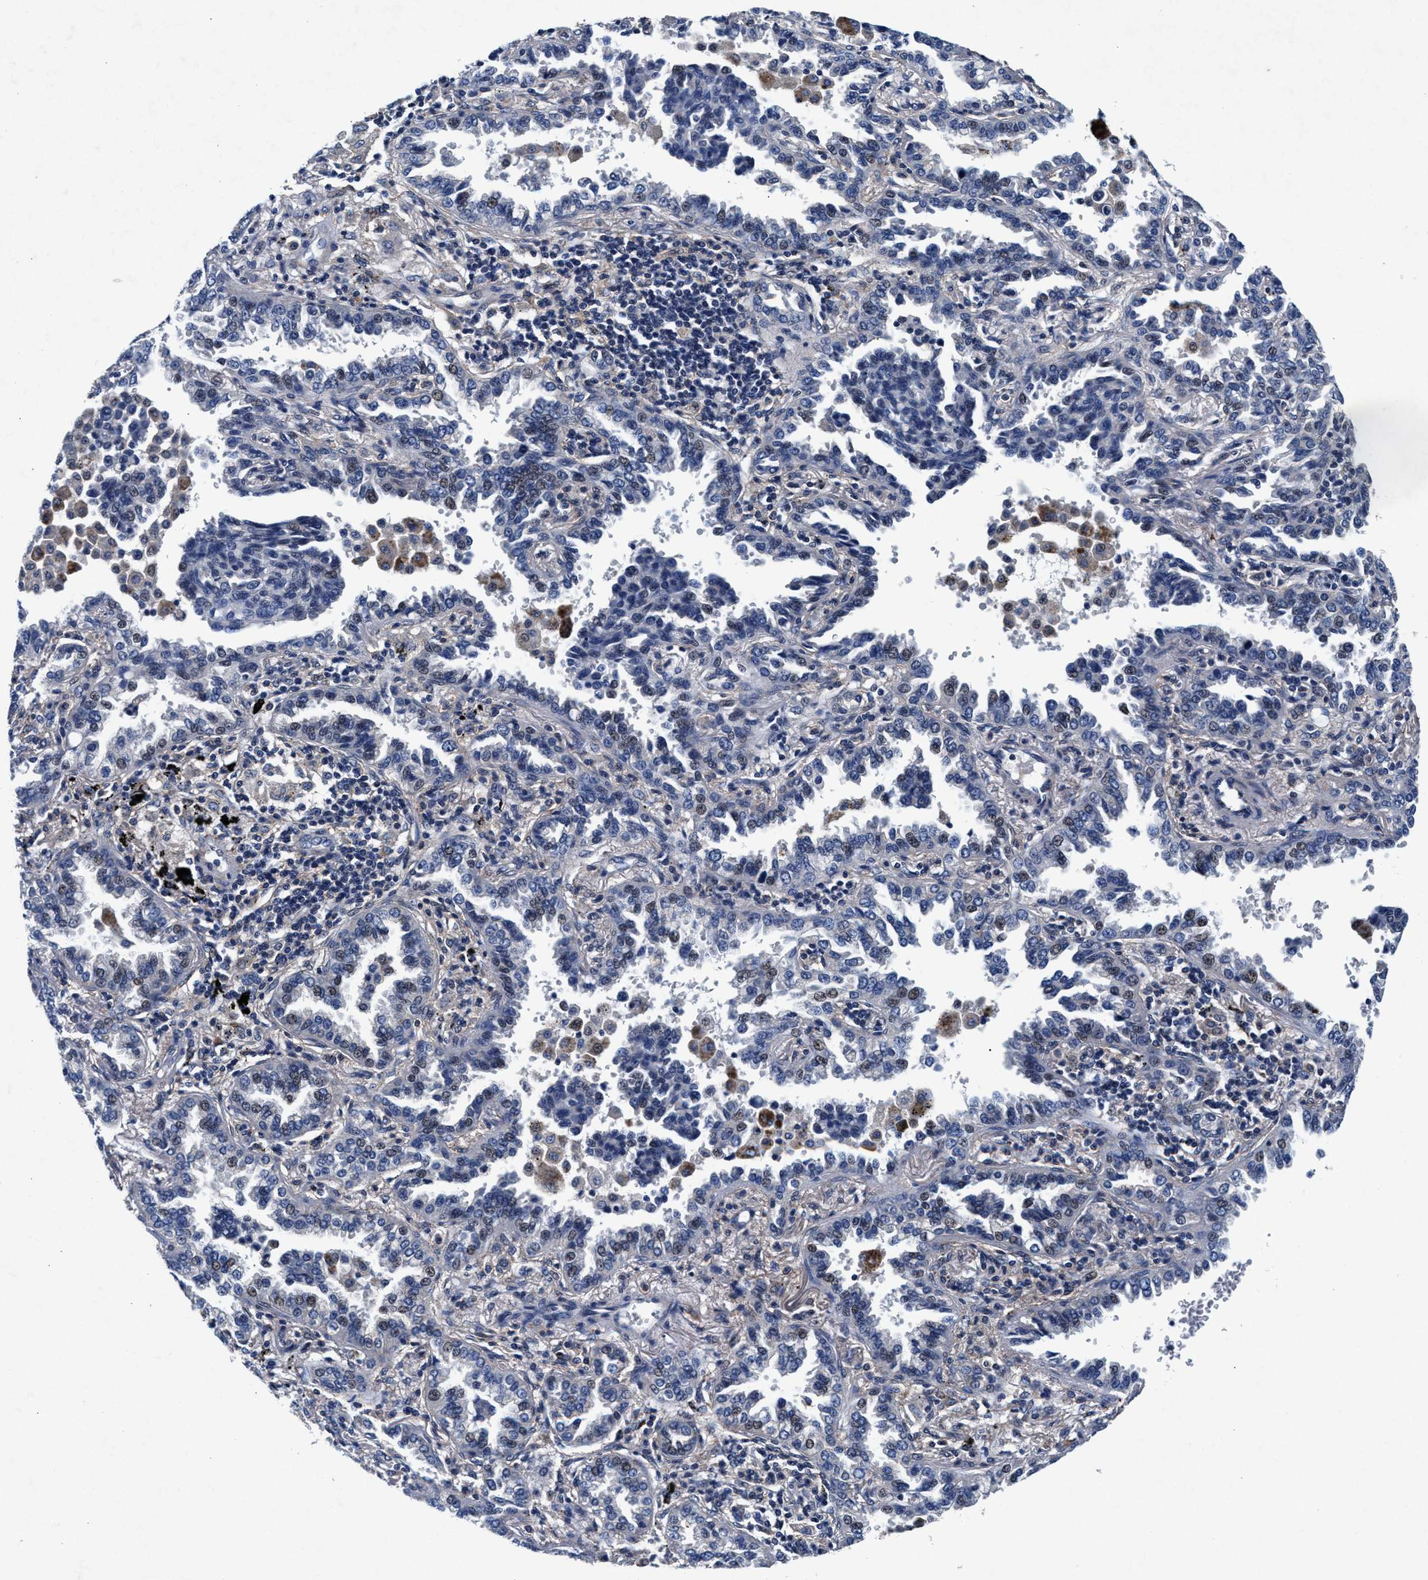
{"staining": {"intensity": "negative", "quantity": "none", "location": "none"}, "tissue": "lung cancer", "cell_type": "Tumor cells", "image_type": "cancer", "snomed": [{"axis": "morphology", "description": "Normal tissue, NOS"}, {"axis": "morphology", "description": "Adenocarcinoma, NOS"}, {"axis": "topography", "description": "Lung"}], "caption": "This is an immunohistochemistry (IHC) photomicrograph of lung cancer (adenocarcinoma). There is no staining in tumor cells.", "gene": "SLC8A1", "patient": {"sex": "male", "age": 59}}